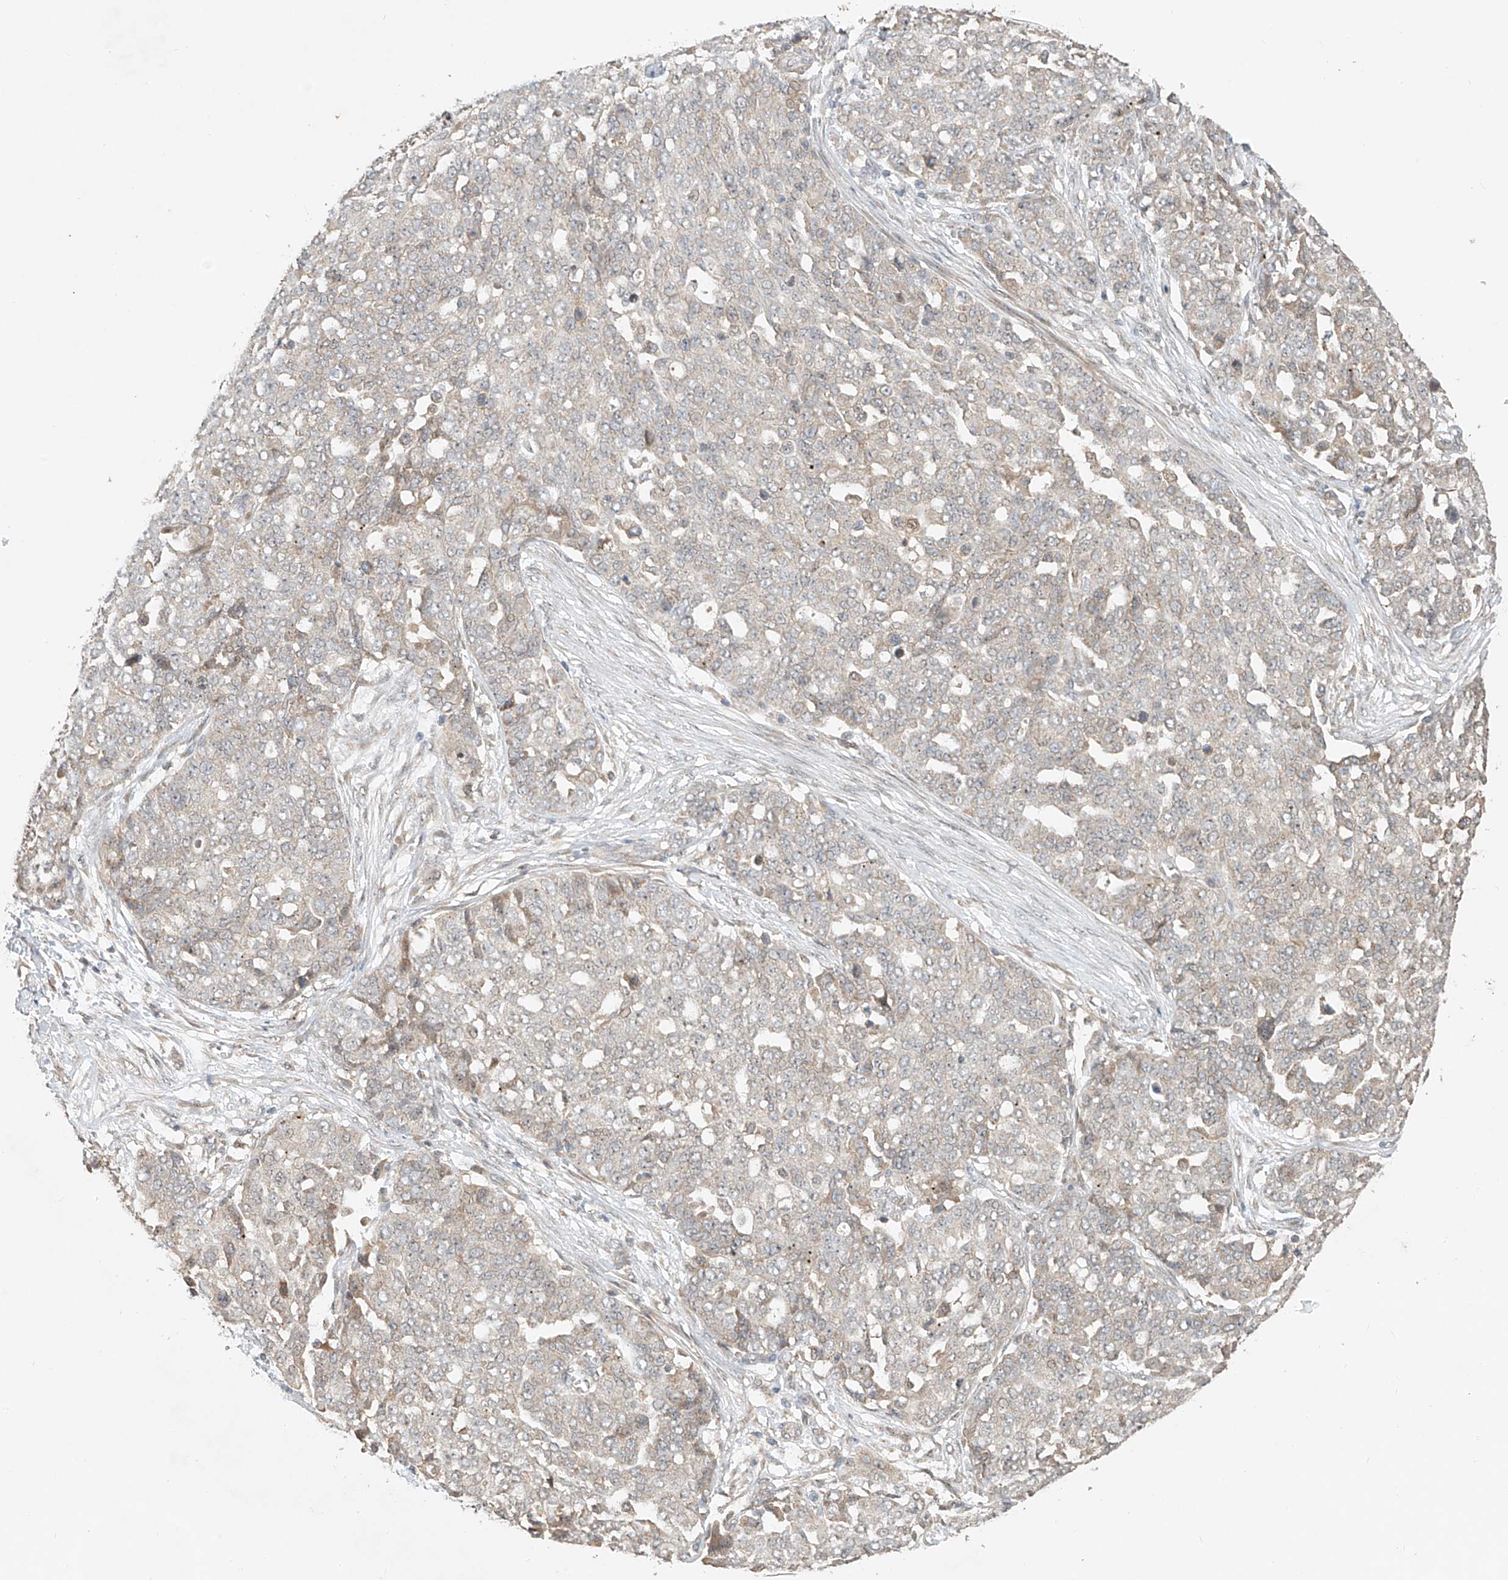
{"staining": {"intensity": "negative", "quantity": "none", "location": "none"}, "tissue": "ovarian cancer", "cell_type": "Tumor cells", "image_type": "cancer", "snomed": [{"axis": "morphology", "description": "Cystadenocarcinoma, serous, NOS"}, {"axis": "topography", "description": "Soft tissue"}, {"axis": "topography", "description": "Ovary"}], "caption": "A histopathology image of serous cystadenocarcinoma (ovarian) stained for a protein reveals no brown staining in tumor cells.", "gene": "TMEM61", "patient": {"sex": "female", "age": 57}}